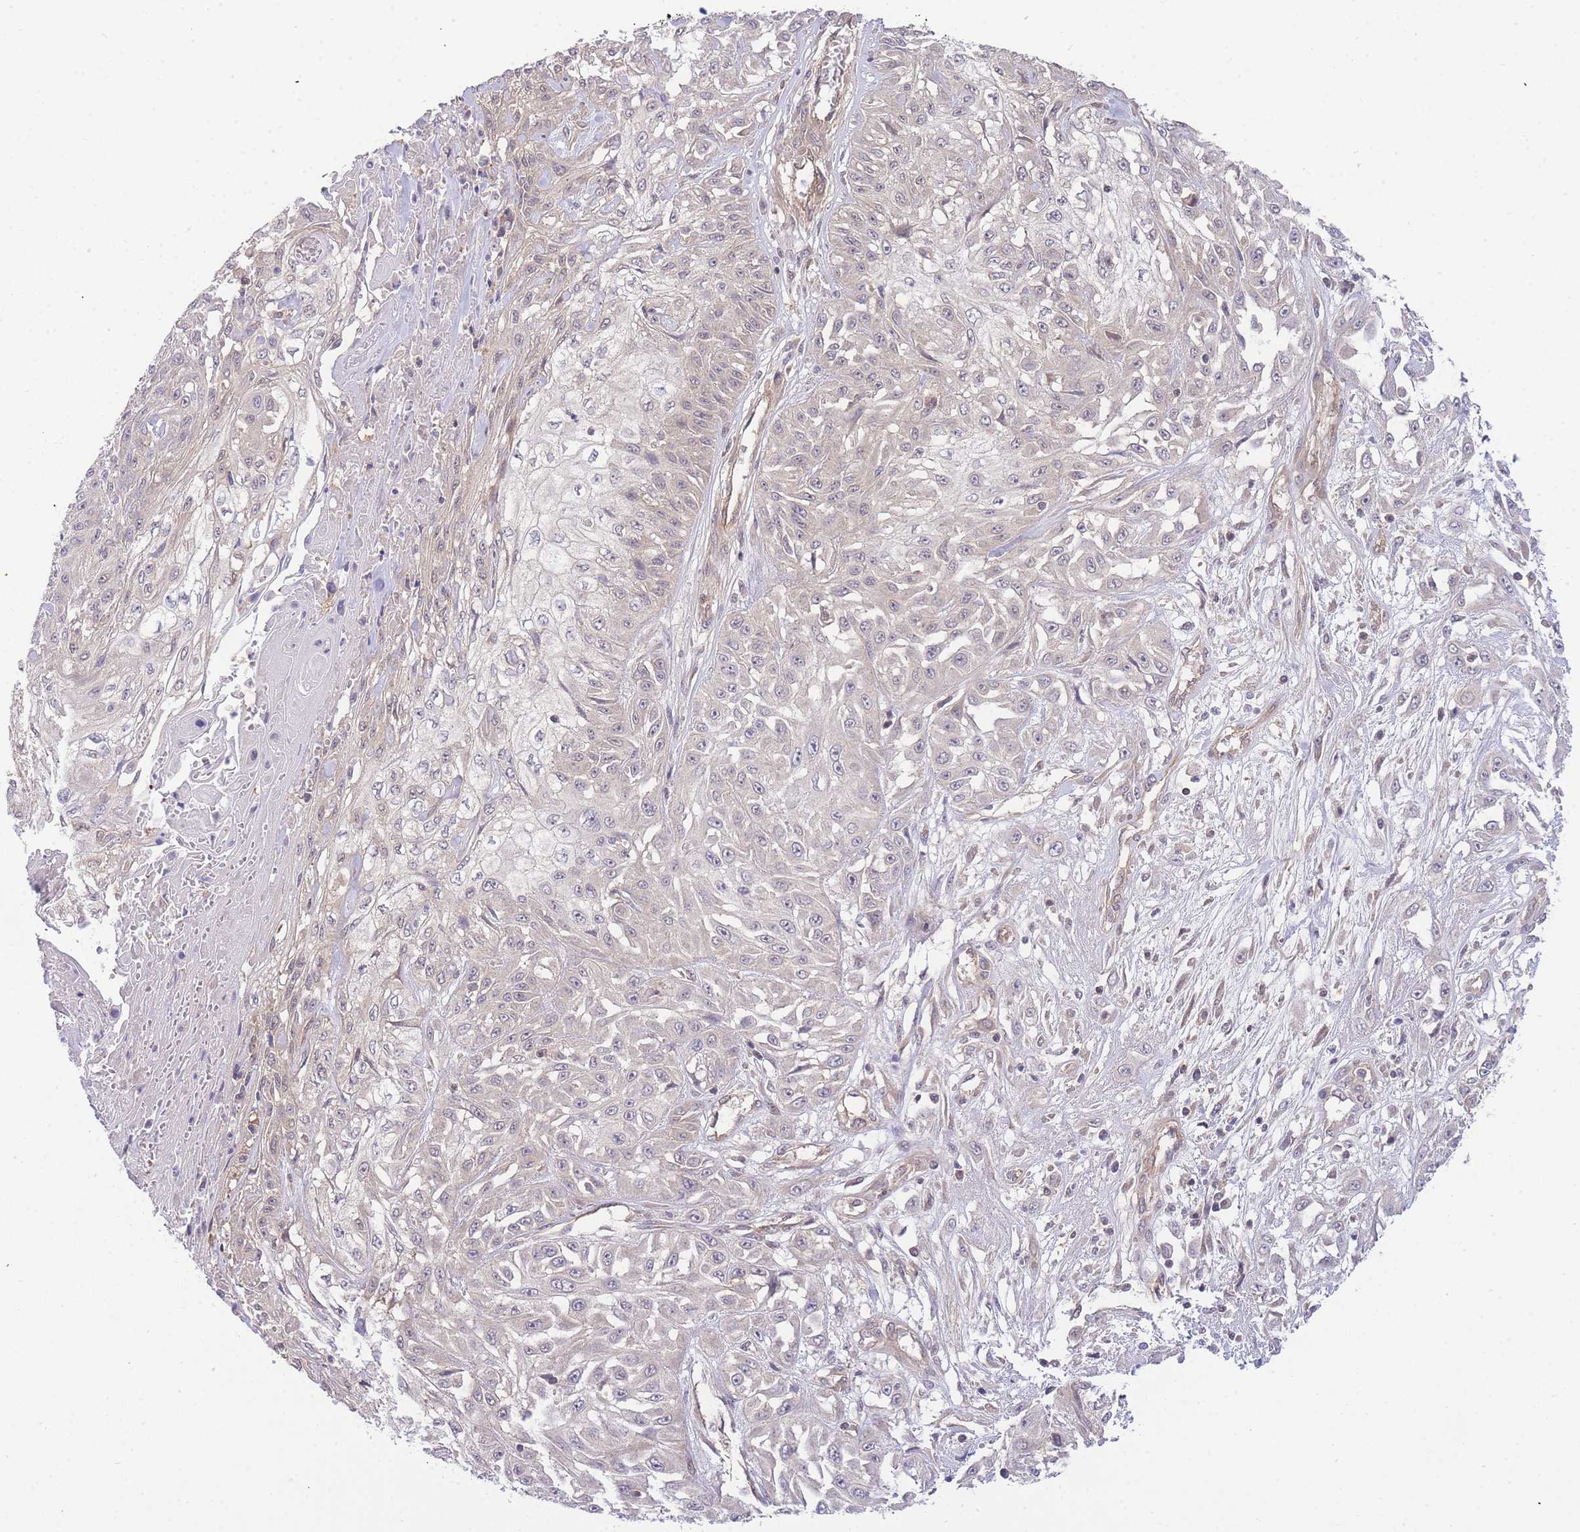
{"staining": {"intensity": "negative", "quantity": "none", "location": "none"}, "tissue": "skin cancer", "cell_type": "Tumor cells", "image_type": "cancer", "snomed": [{"axis": "morphology", "description": "Squamous cell carcinoma, NOS"}, {"axis": "morphology", "description": "Squamous cell carcinoma, metastatic, NOS"}, {"axis": "topography", "description": "Skin"}, {"axis": "topography", "description": "Lymph node"}], "caption": "Skin squamous cell carcinoma was stained to show a protein in brown. There is no significant staining in tumor cells.", "gene": "KIAA1191", "patient": {"sex": "male", "age": 75}}